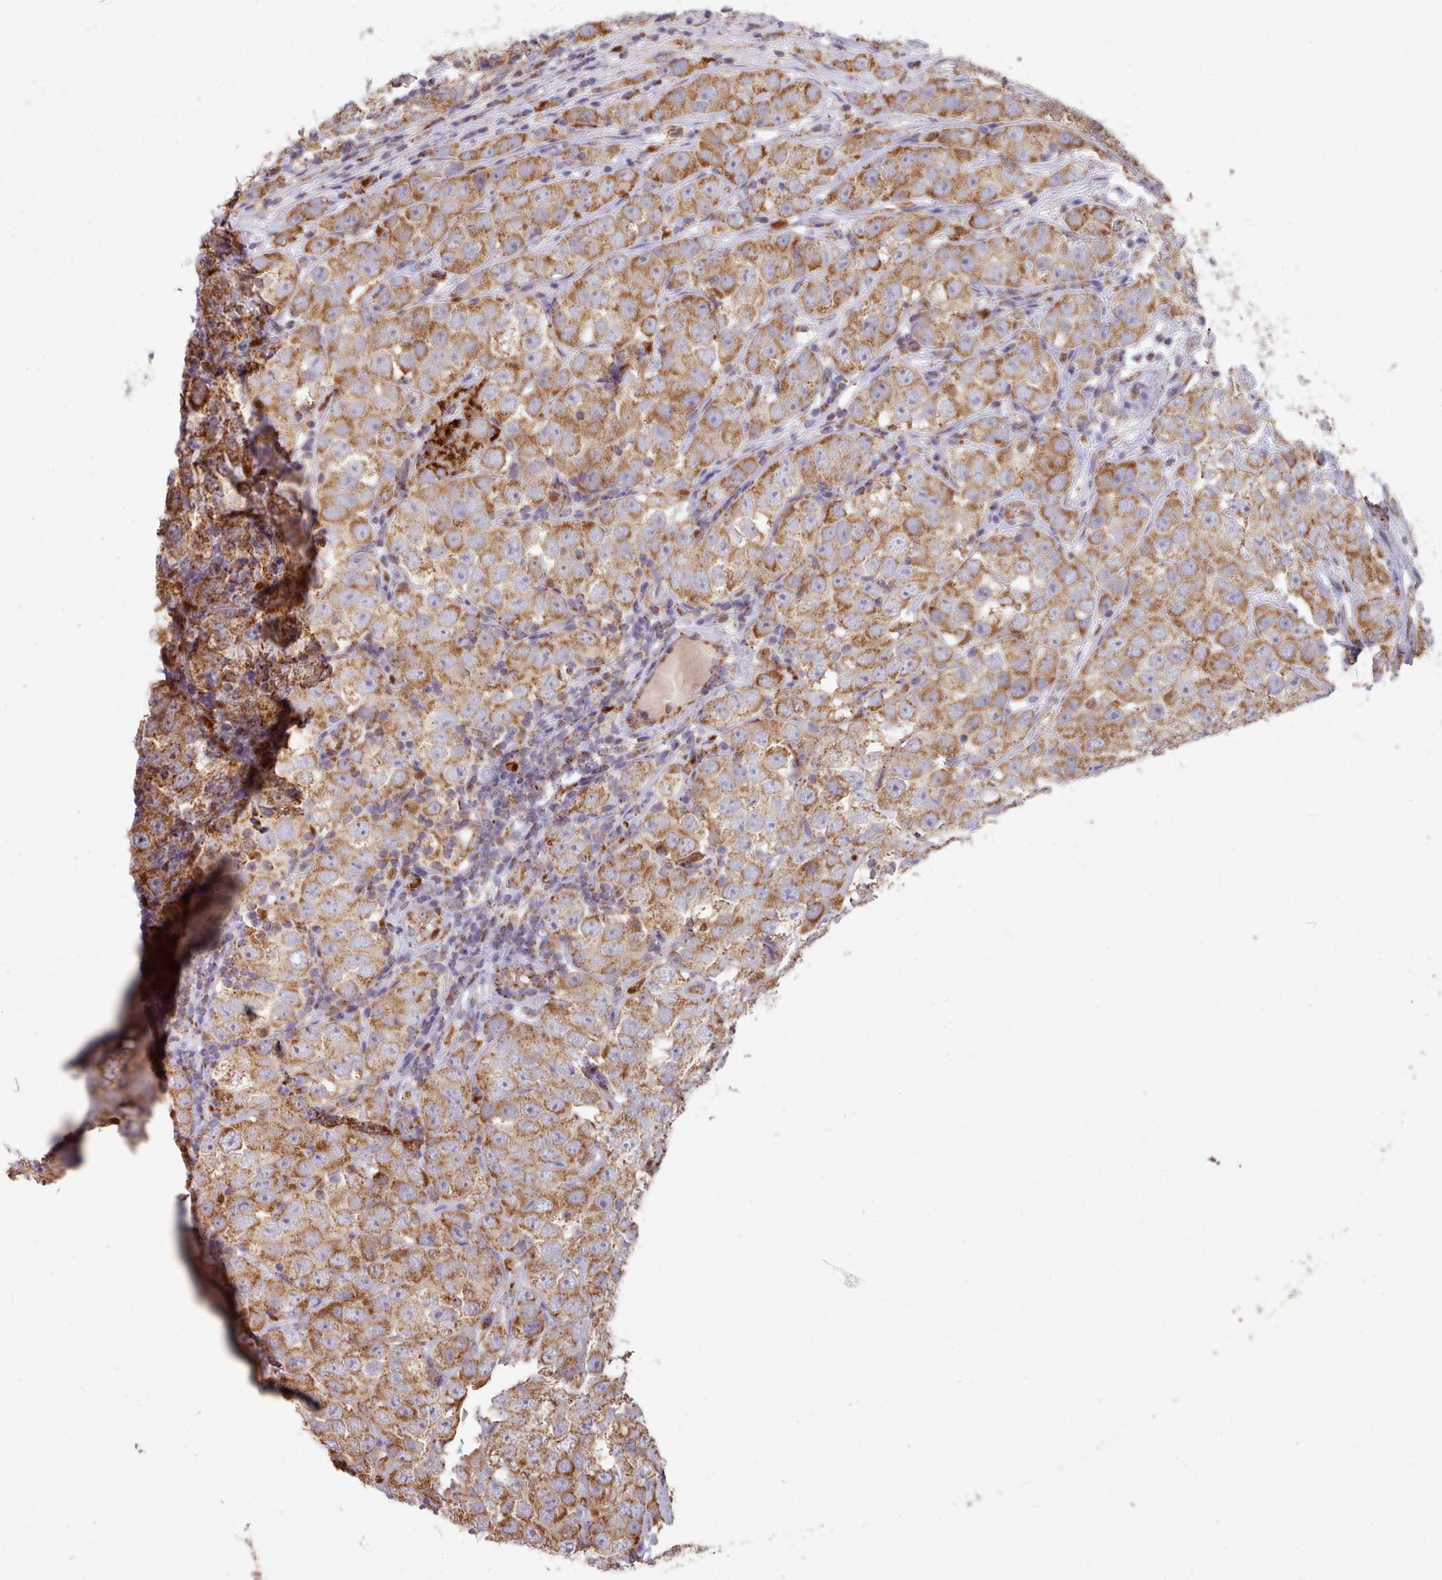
{"staining": {"intensity": "moderate", "quantity": ">75%", "location": "cytoplasmic/membranous"}, "tissue": "testis cancer", "cell_type": "Tumor cells", "image_type": "cancer", "snomed": [{"axis": "morphology", "description": "Seminoma, NOS"}, {"axis": "topography", "description": "Testis"}], "caption": "A histopathology image showing moderate cytoplasmic/membranous staining in about >75% of tumor cells in testis cancer (seminoma), as visualized by brown immunohistochemical staining.", "gene": "HSDL2", "patient": {"sex": "male", "age": 28}}